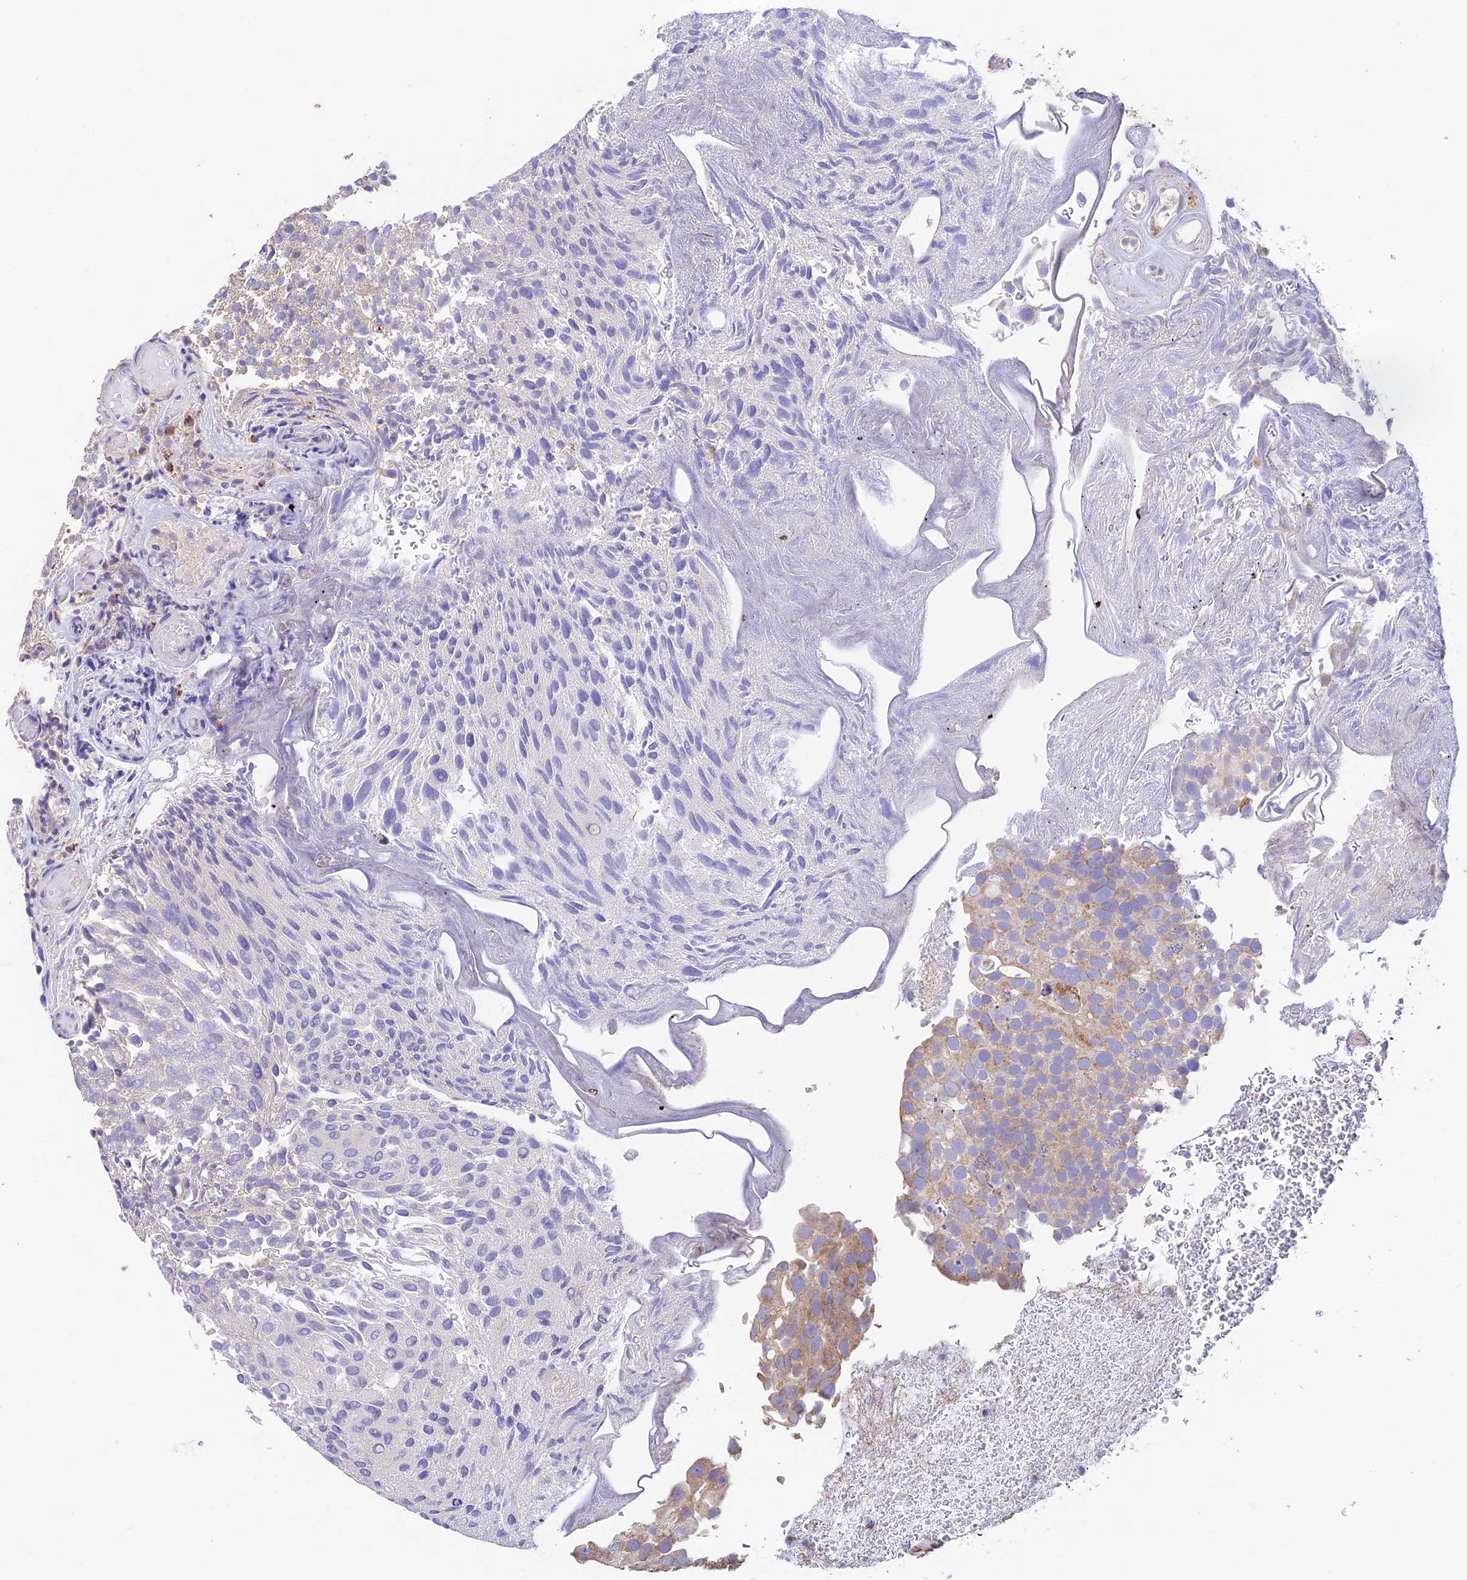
{"staining": {"intensity": "weak", "quantity": ">75%", "location": "cytoplasmic/membranous"}, "tissue": "urothelial cancer", "cell_type": "Tumor cells", "image_type": "cancer", "snomed": [{"axis": "morphology", "description": "Urothelial carcinoma, Low grade"}, {"axis": "topography", "description": "Urinary bladder"}], "caption": "High-power microscopy captured an immunohistochemistry micrograph of low-grade urothelial carcinoma, revealing weak cytoplasmic/membranous staining in approximately >75% of tumor cells.", "gene": "EMC3", "patient": {"sex": "male", "age": 78}}